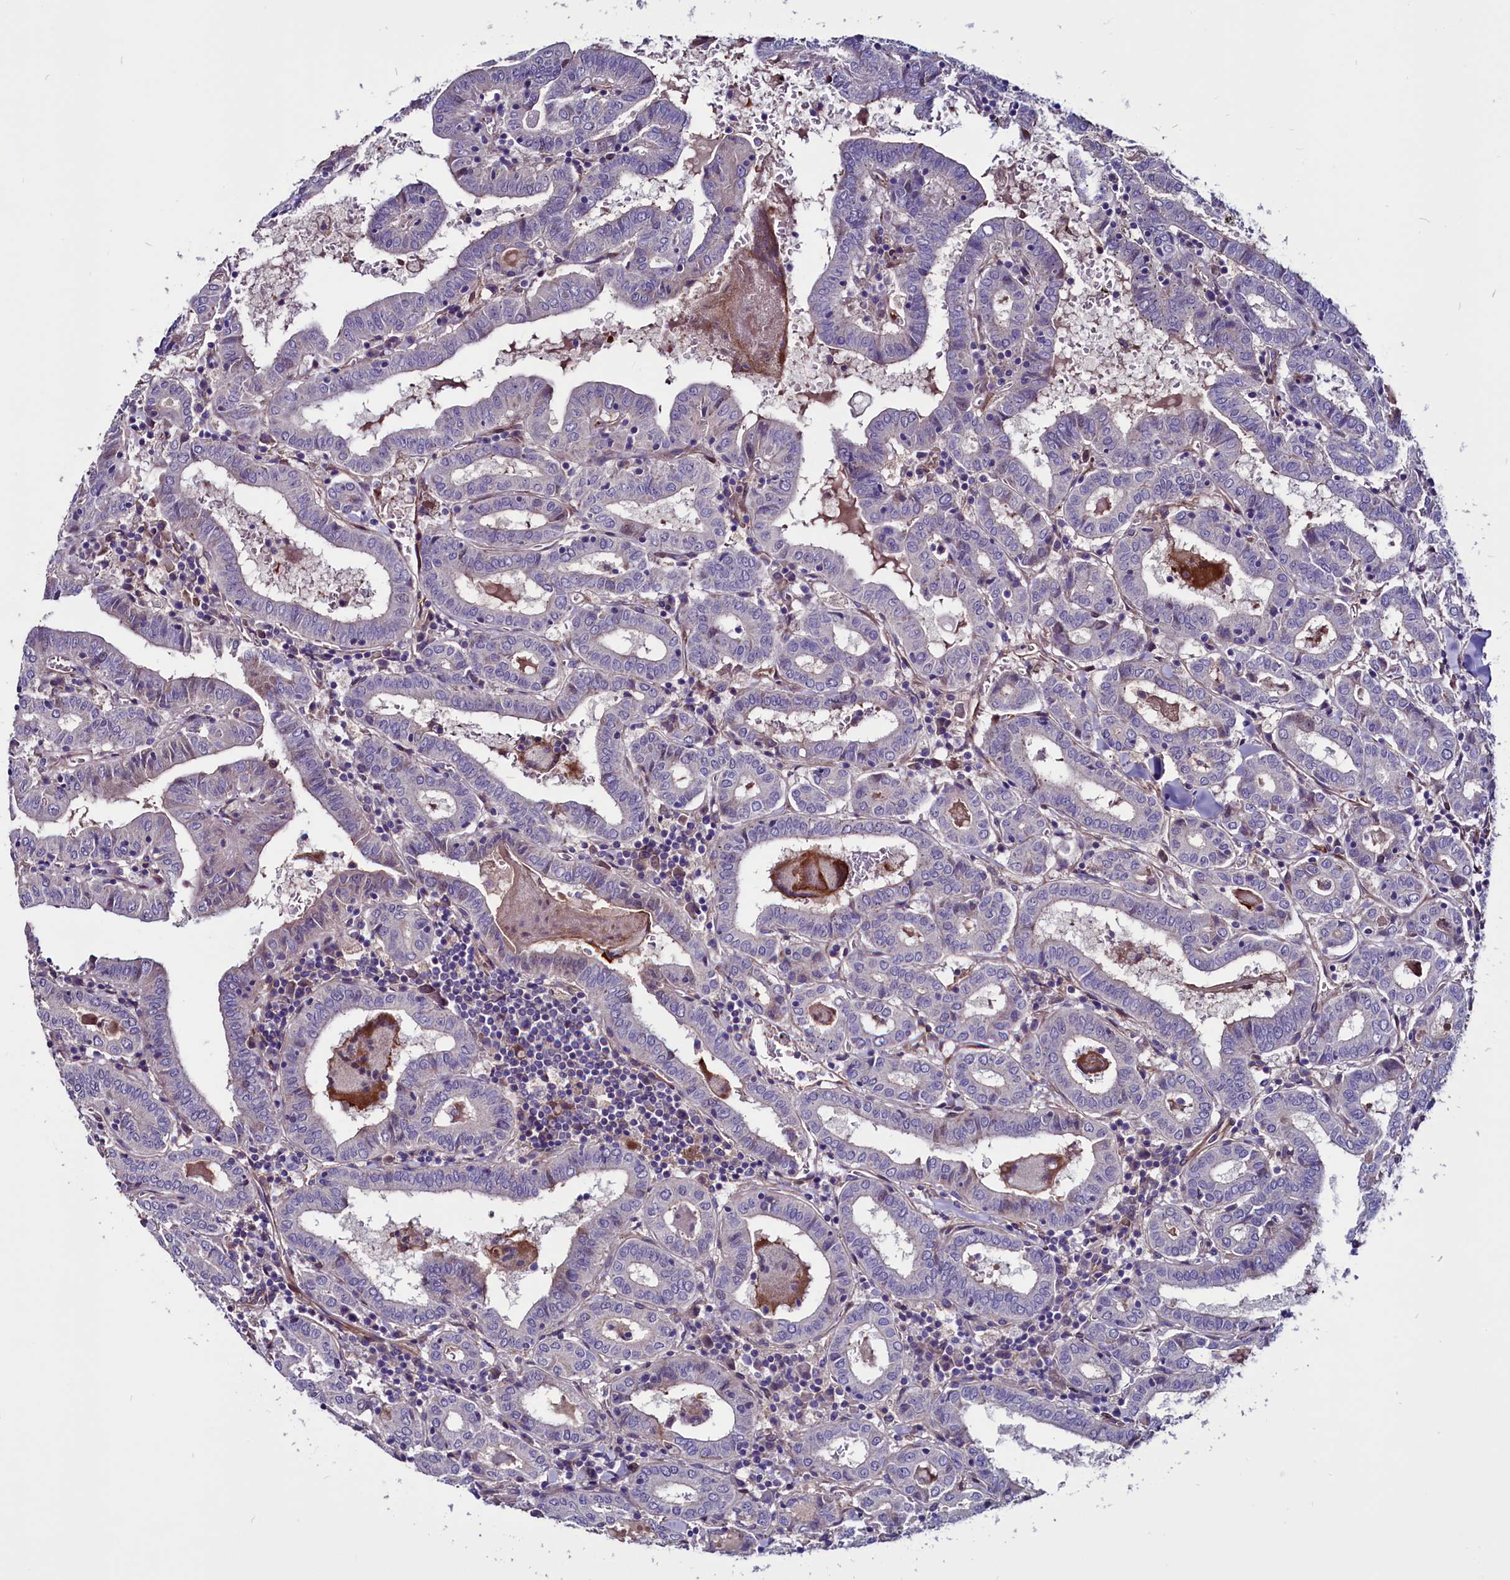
{"staining": {"intensity": "negative", "quantity": "none", "location": "none"}, "tissue": "thyroid cancer", "cell_type": "Tumor cells", "image_type": "cancer", "snomed": [{"axis": "morphology", "description": "Papillary adenocarcinoma, NOS"}, {"axis": "topography", "description": "Thyroid gland"}], "caption": "Tumor cells show no significant protein positivity in thyroid papillary adenocarcinoma.", "gene": "ZNF749", "patient": {"sex": "female", "age": 72}}